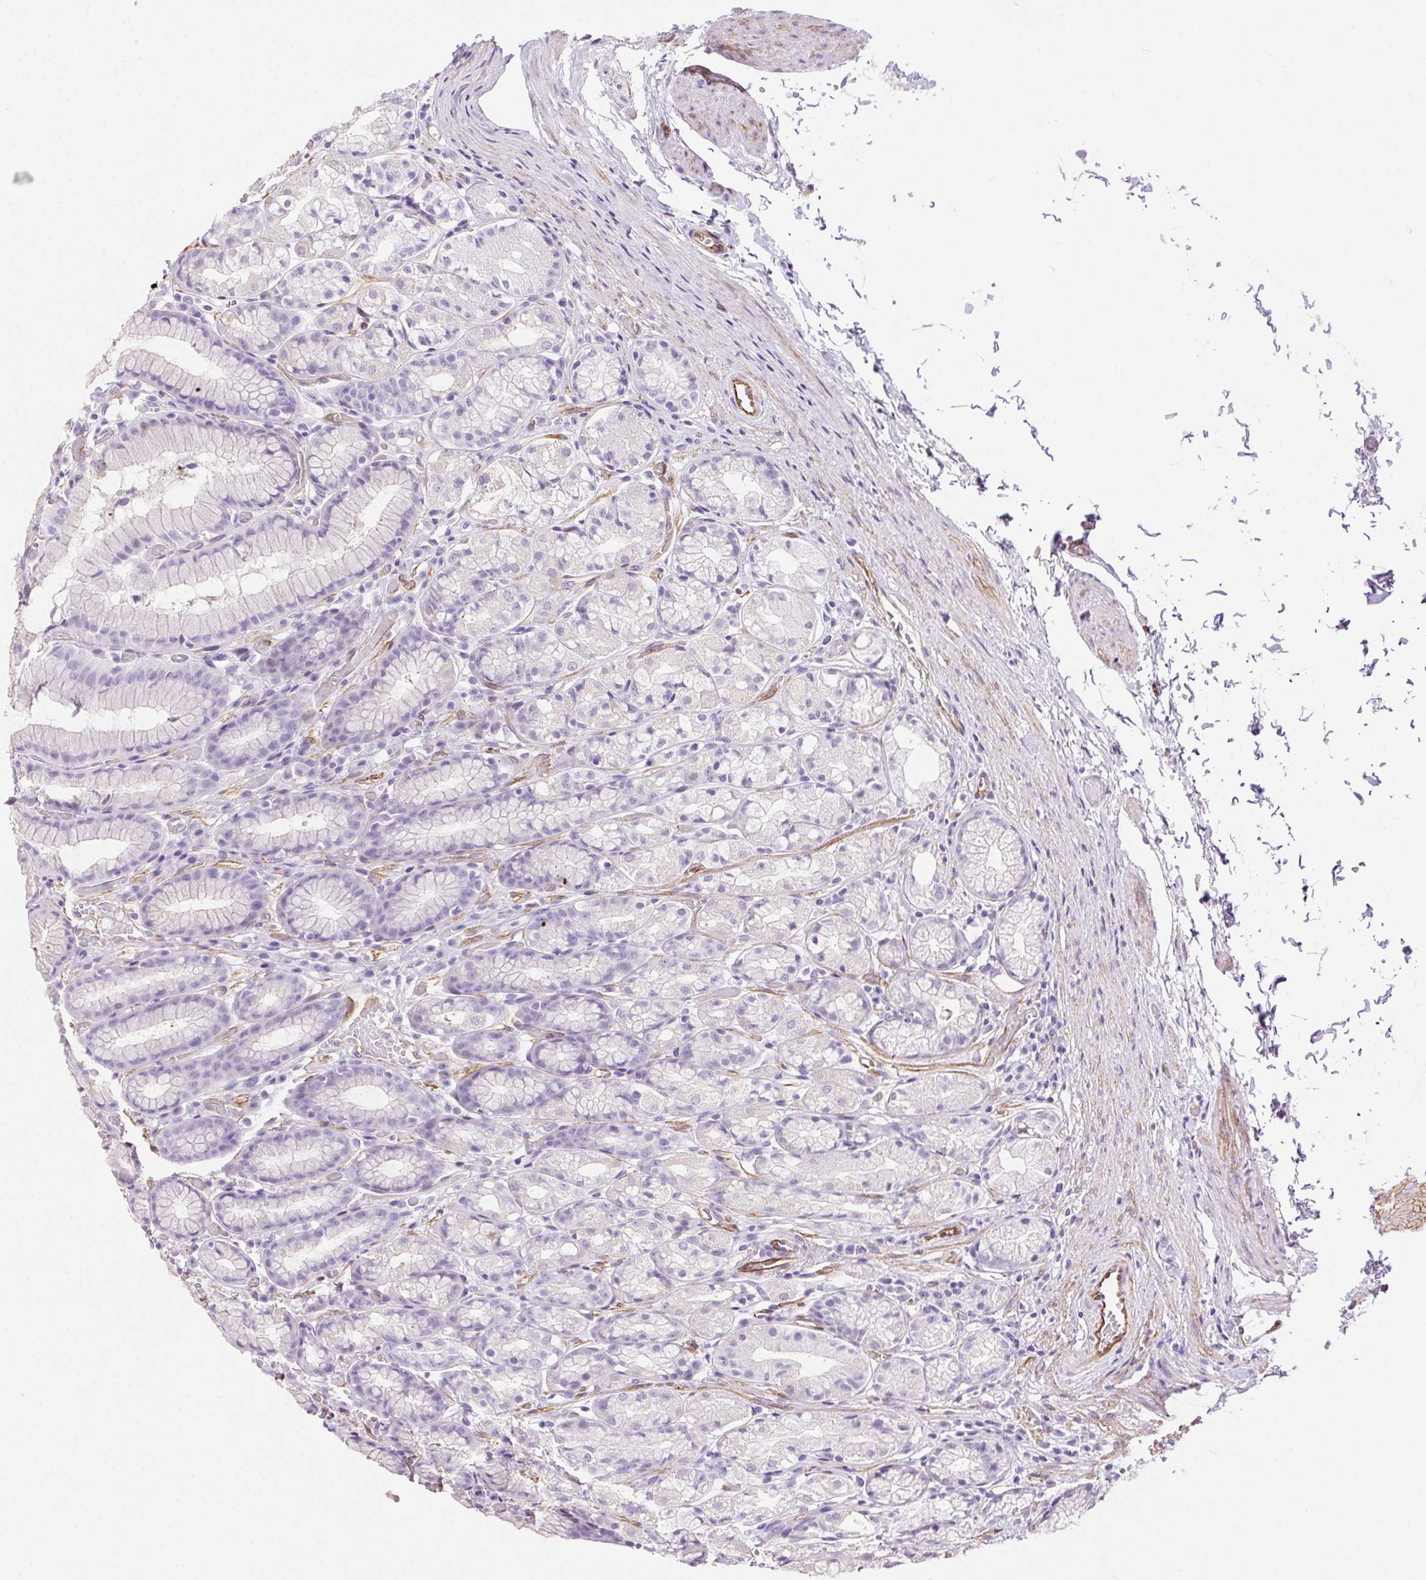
{"staining": {"intensity": "negative", "quantity": "none", "location": "none"}, "tissue": "stomach", "cell_type": "Glandular cells", "image_type": "normal", "snomed": [{"axis": "morphology", "description": "Normal tissue, NOS"}, {"axis": "topography", "description": "Stomach"}], "caption": "Image shows no protein positivity in glandular cells of benign stomach. The staining was performed using DAB (3,3'-diaminobenzidine) to visualize the protein expression in brown, while the nuclei were stained in blue with hematoxylin (Magnification: 20x).", "gene": "SHCBP1L", "patient": {"sex": "male", "age": 70}}